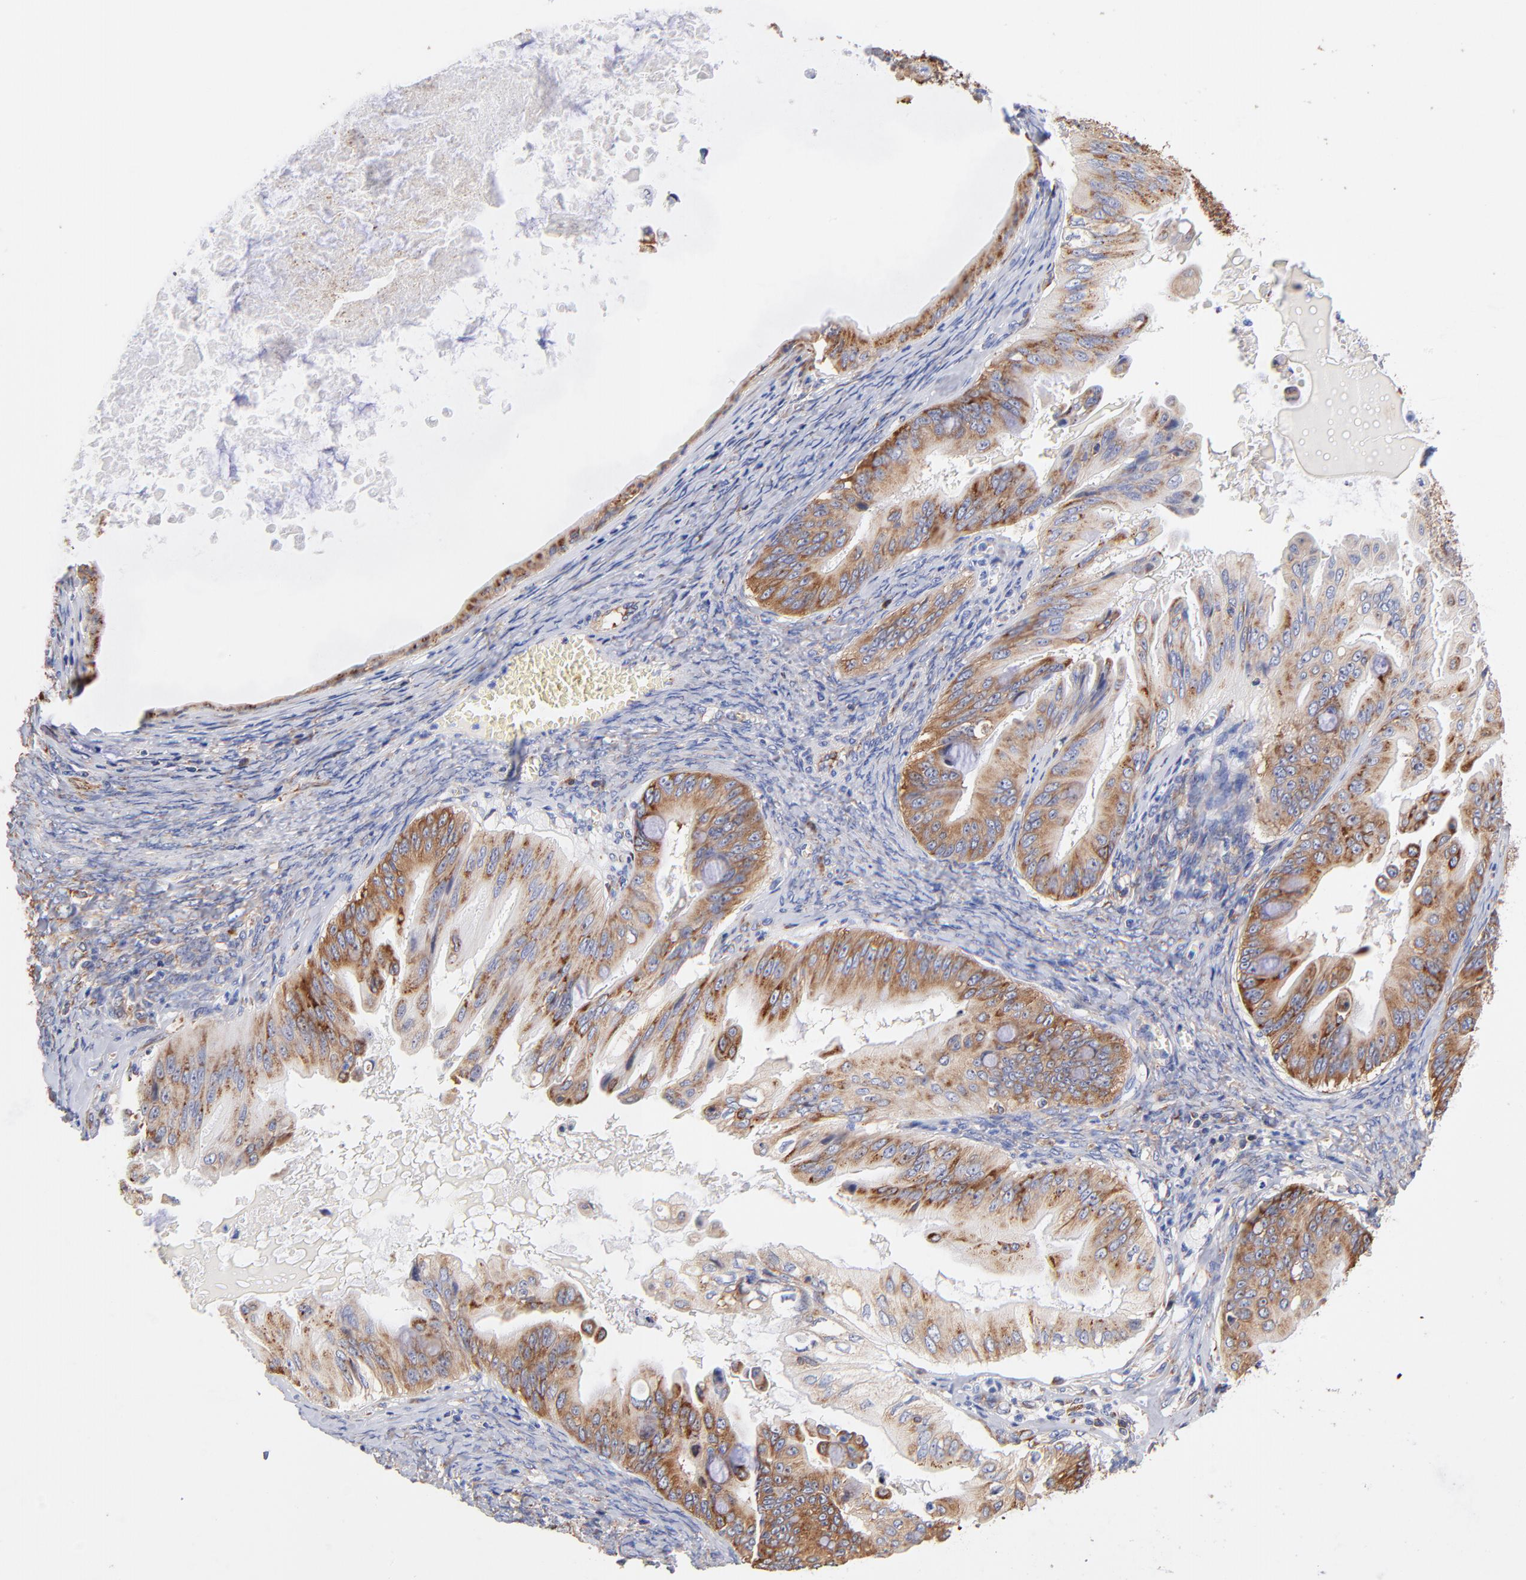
{"staining": {"intensity": "moderate", "quantity": ">75%", "location": "cytoplasmic/membranous"}, "tissue": "ovarian cancer", "cell_type": "Tumor cells", "image_type": "cancer", "snomed": [{"axis": "morphology", "description": "Cystadenocarcinoma, mucinous, NOS"}, {"axis": "topography", "description": "Ovary"}], "caption": "Immunohistochemistry (IHC) staining of ovarian cancer, which shows medium levels of moderate cytoplasmic/membranous positivity in about >75% of tumor cells indicating moderate cytoplasmic/membranous protein staining. The staining was performed using DAB (brown) for protein detection and nuclei were counterstained in hematoxylin (blue).", "gene": "RPL27", "patient": {"sex": "female", "age": 37}}